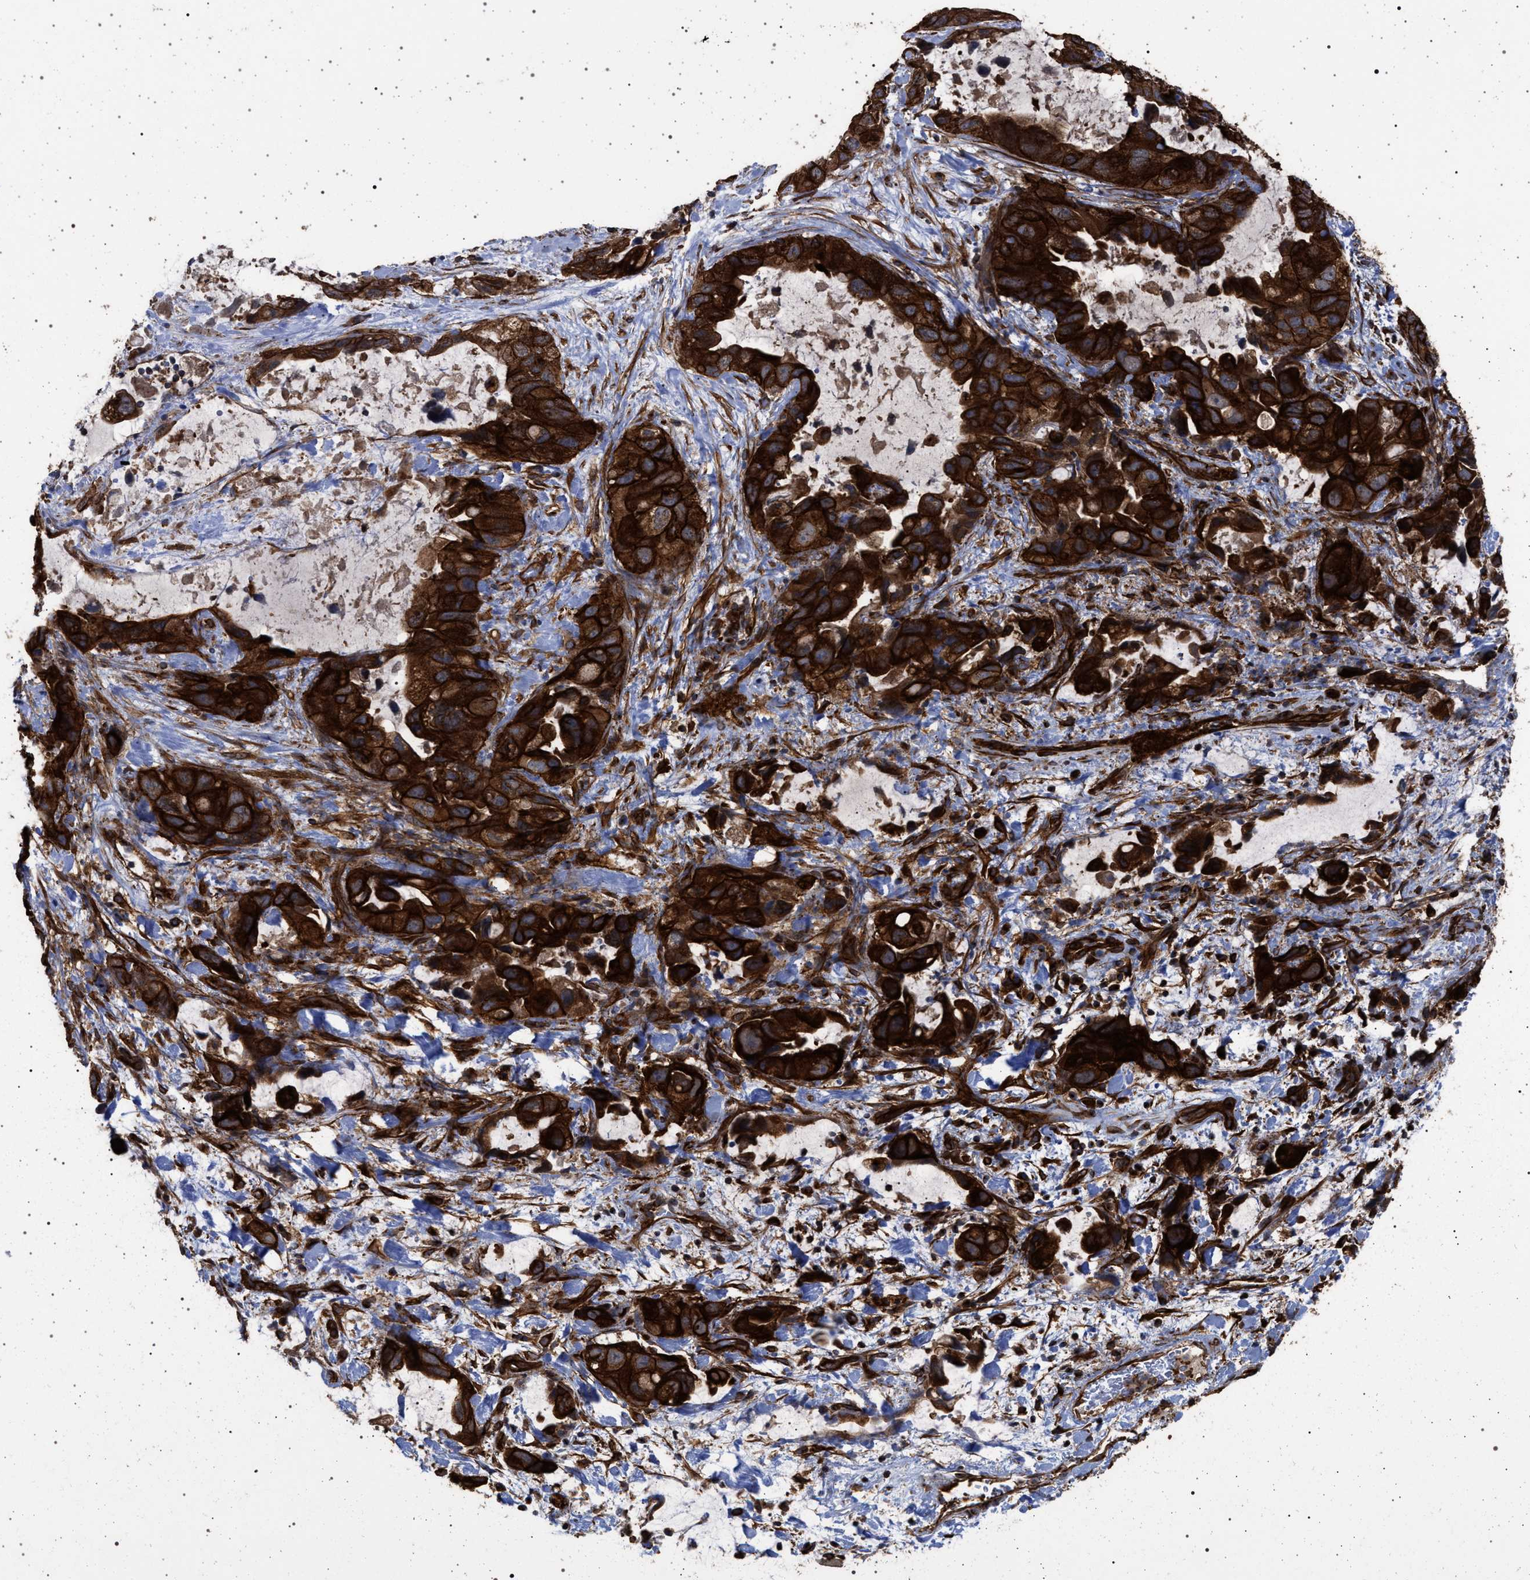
{"staining": {"intensity": "strong", "quantity": ">75%", "location": "cytoplasmic/membranous"}, "tissue": "lung cancer", "cell_type": "Tumor cells", "image_type": "cancer", "snomed": [{"axis": "morphology", "description": "Squamous cell carcinoma, NOS"}, {"axis": "topography", "description": "Lung"}], "caption": "Lung cancer was stained to show a protein in brown. There is high levels of strong cytoplasmic/membranous expression in approximately >75% of tumor cells. Nuclei are stained in blue.", "gene": "IFT20", "patient": {"sex": "female", "age": 73}}